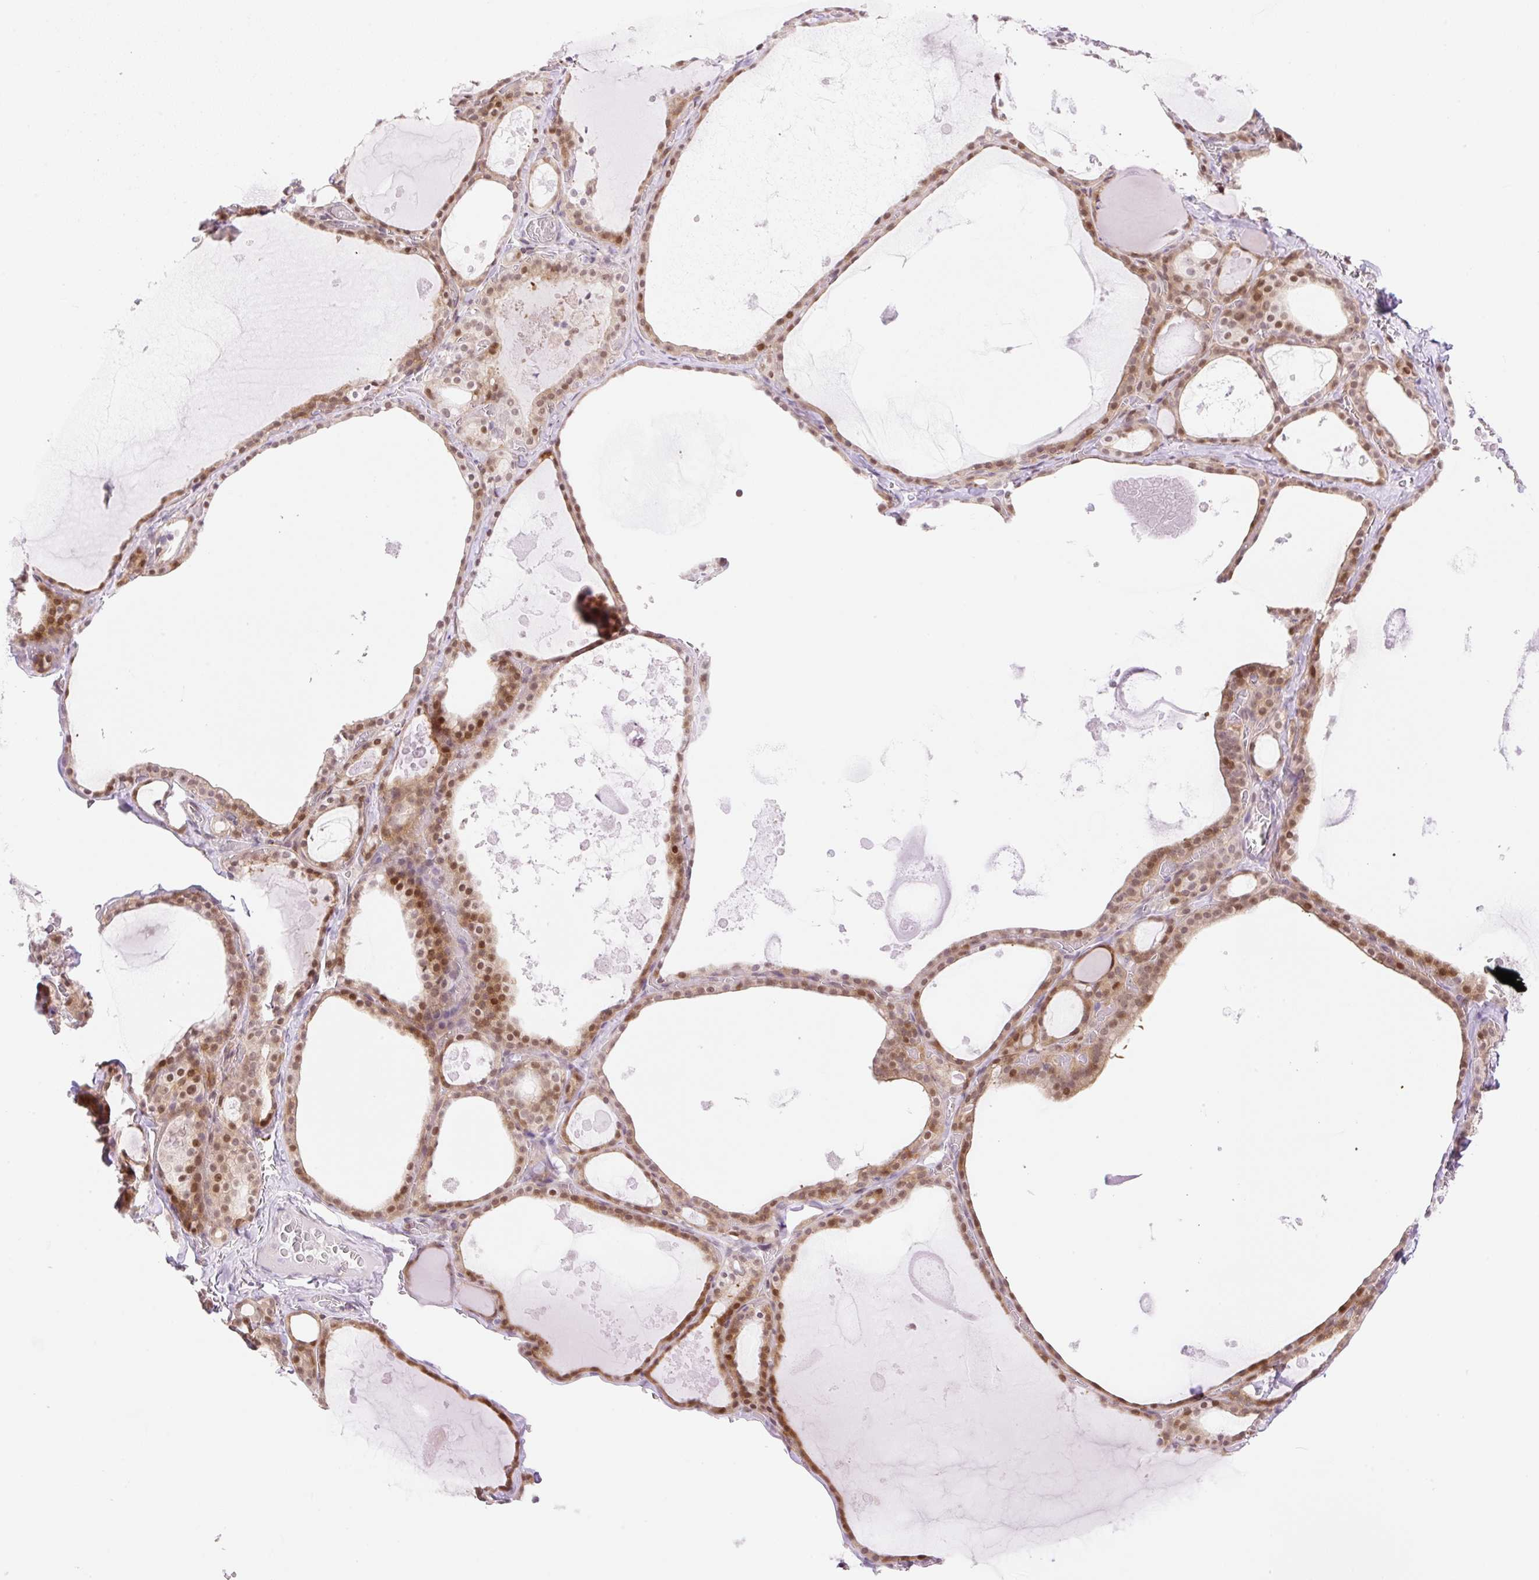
{"staining": {"intensity": "moderate", "quantity": ">75%", "location": "cytoplasmic/membranous,nuclear"}, "tissue": "thyroid gland", "cell_type": "Glandular cells", "image_type": "normal", "snomed": [{"axis": "morphology", "description": "Normal tissue, NOS"}, {"axis": "topography", "description": "Thyroid gland"}], "caption": "Glandular cells reveal medium levels of moderate cytoplasmic/membranous,nuclear expression in about >75% of cells in unremarkable thyroid gland. (DAB (3,3'-diaminobenzidine) IHC, brown staining for protein, blue staining for nuclei).", "gene": "ENSG00000264668", "patient": {"sex": "male", "age": 56}}